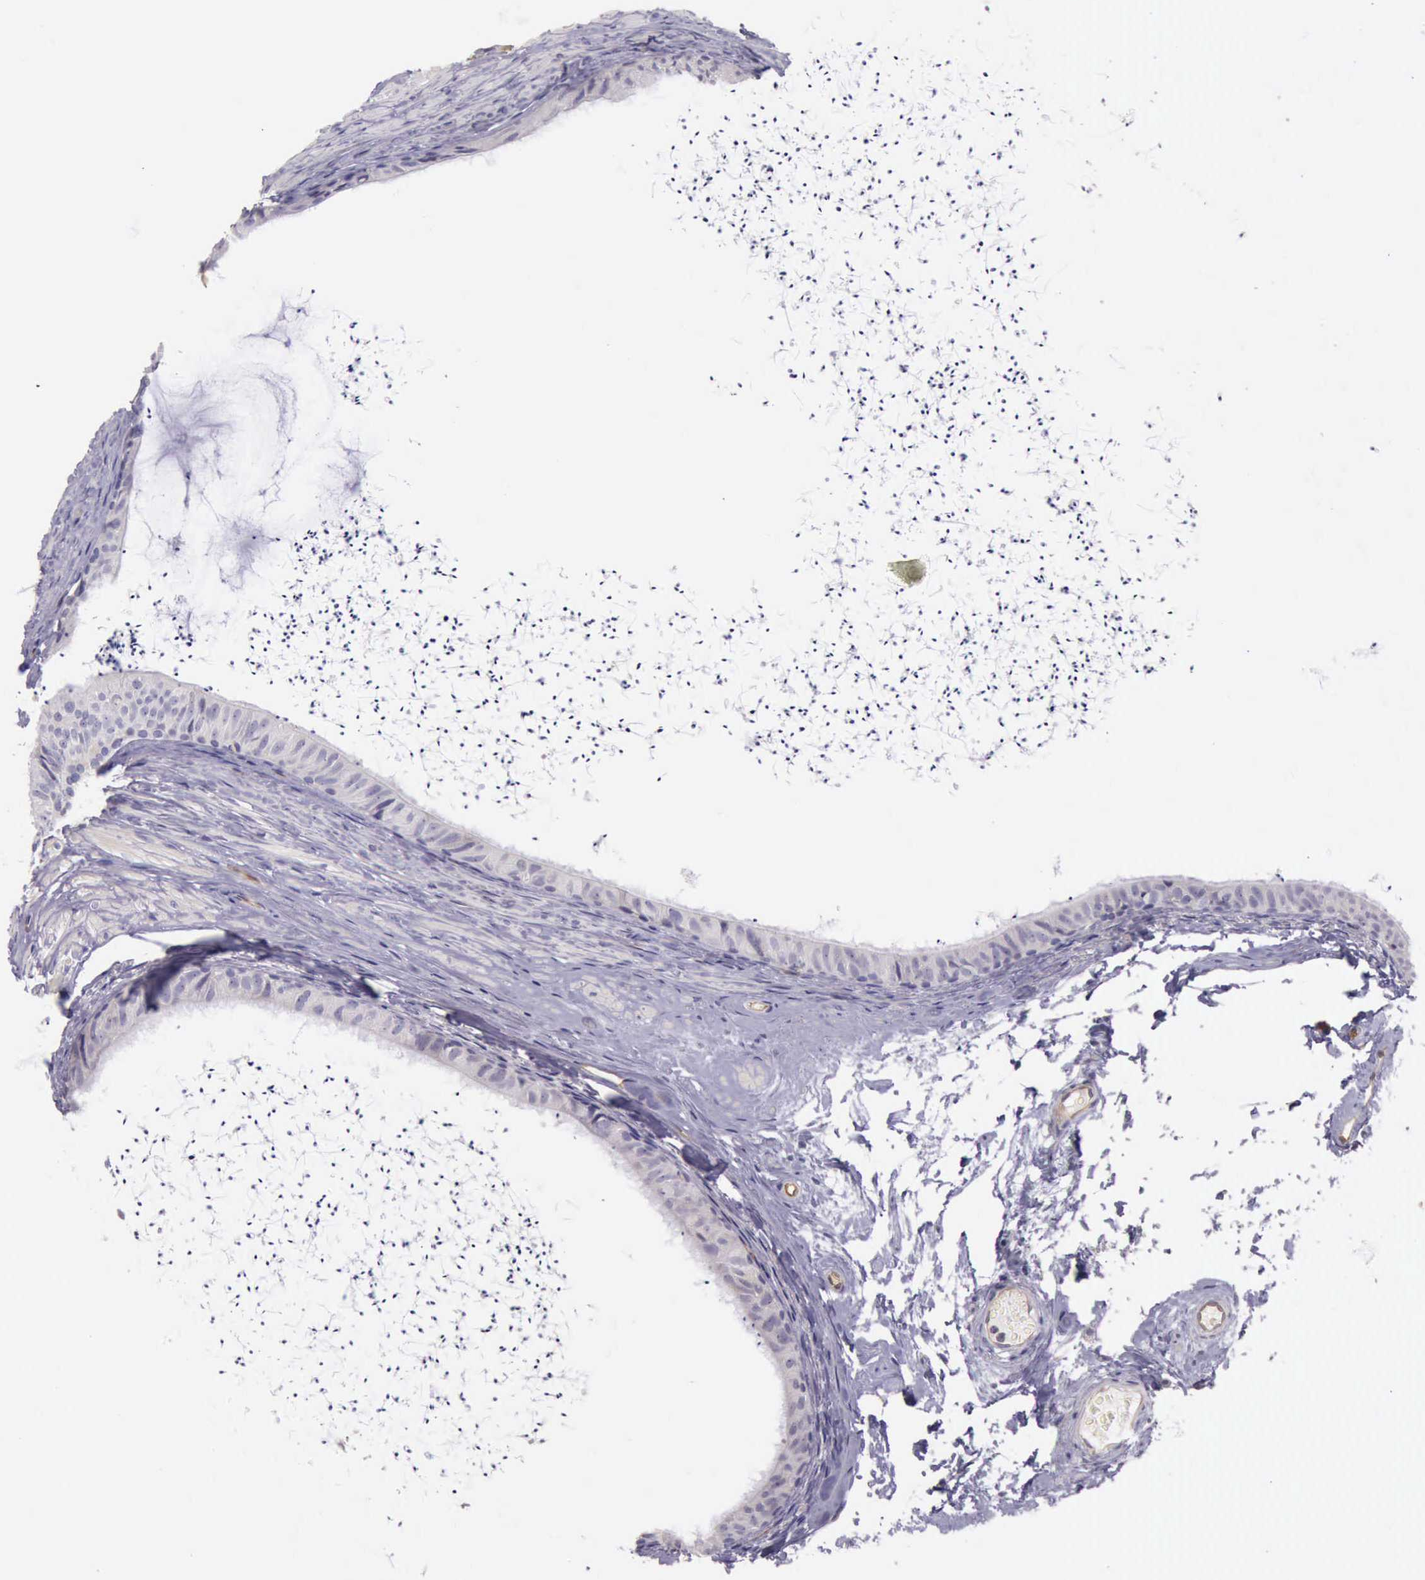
{"staining": {"intensity": "negative", "quantity": "none", "location": "none"}, "tissue": "epididymis", "cell_type": "Glandular cells", "image_type": "normal", "snomed": [{"axis": "morphology", "description": "Normal tissue, NOS"}, {"axis": "topography", "description": "Epididymis"}], "caption": "Protein analysis of unremarkable epididymis shows no significant positivity in glandular cells. Nuclei are stained in blue.", "gene": "TCEANC", "patient": {"sex": "male", "age": 77}}